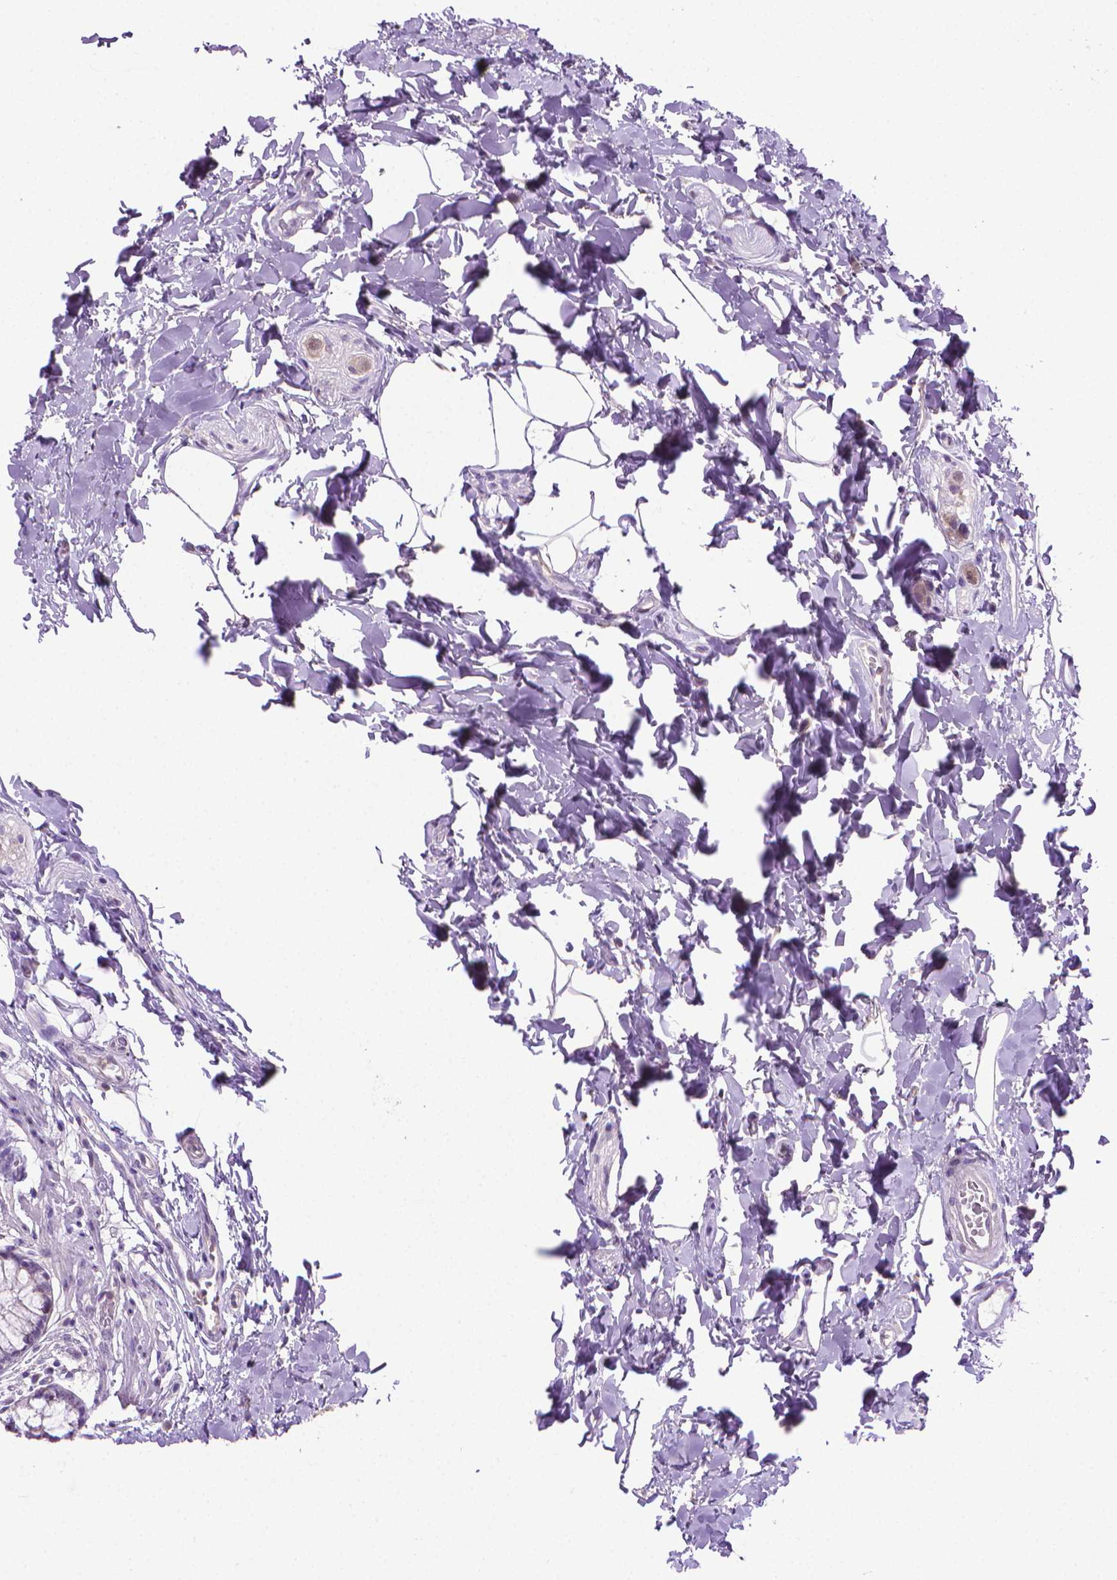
{"staining": {"intensity": "negative", "quantity": "none", "location": "none"}, "tissue": "rectum", "cell_type": "Glandular cells", "image_type": "normal", "snomed": [{"axis": "morphology", "description": "Normal tissue, NOS"}, {"axis": "topography", "description": "Rectum"}], "caption": "Benign rectum was stained to show a protein in brown. There is no significant positivity in glandular cells. (DAB immunohistochemistry (IHC), high magnification).", "gene": "CDKN2D", "patient": {"sex": "female", "age": 62}}